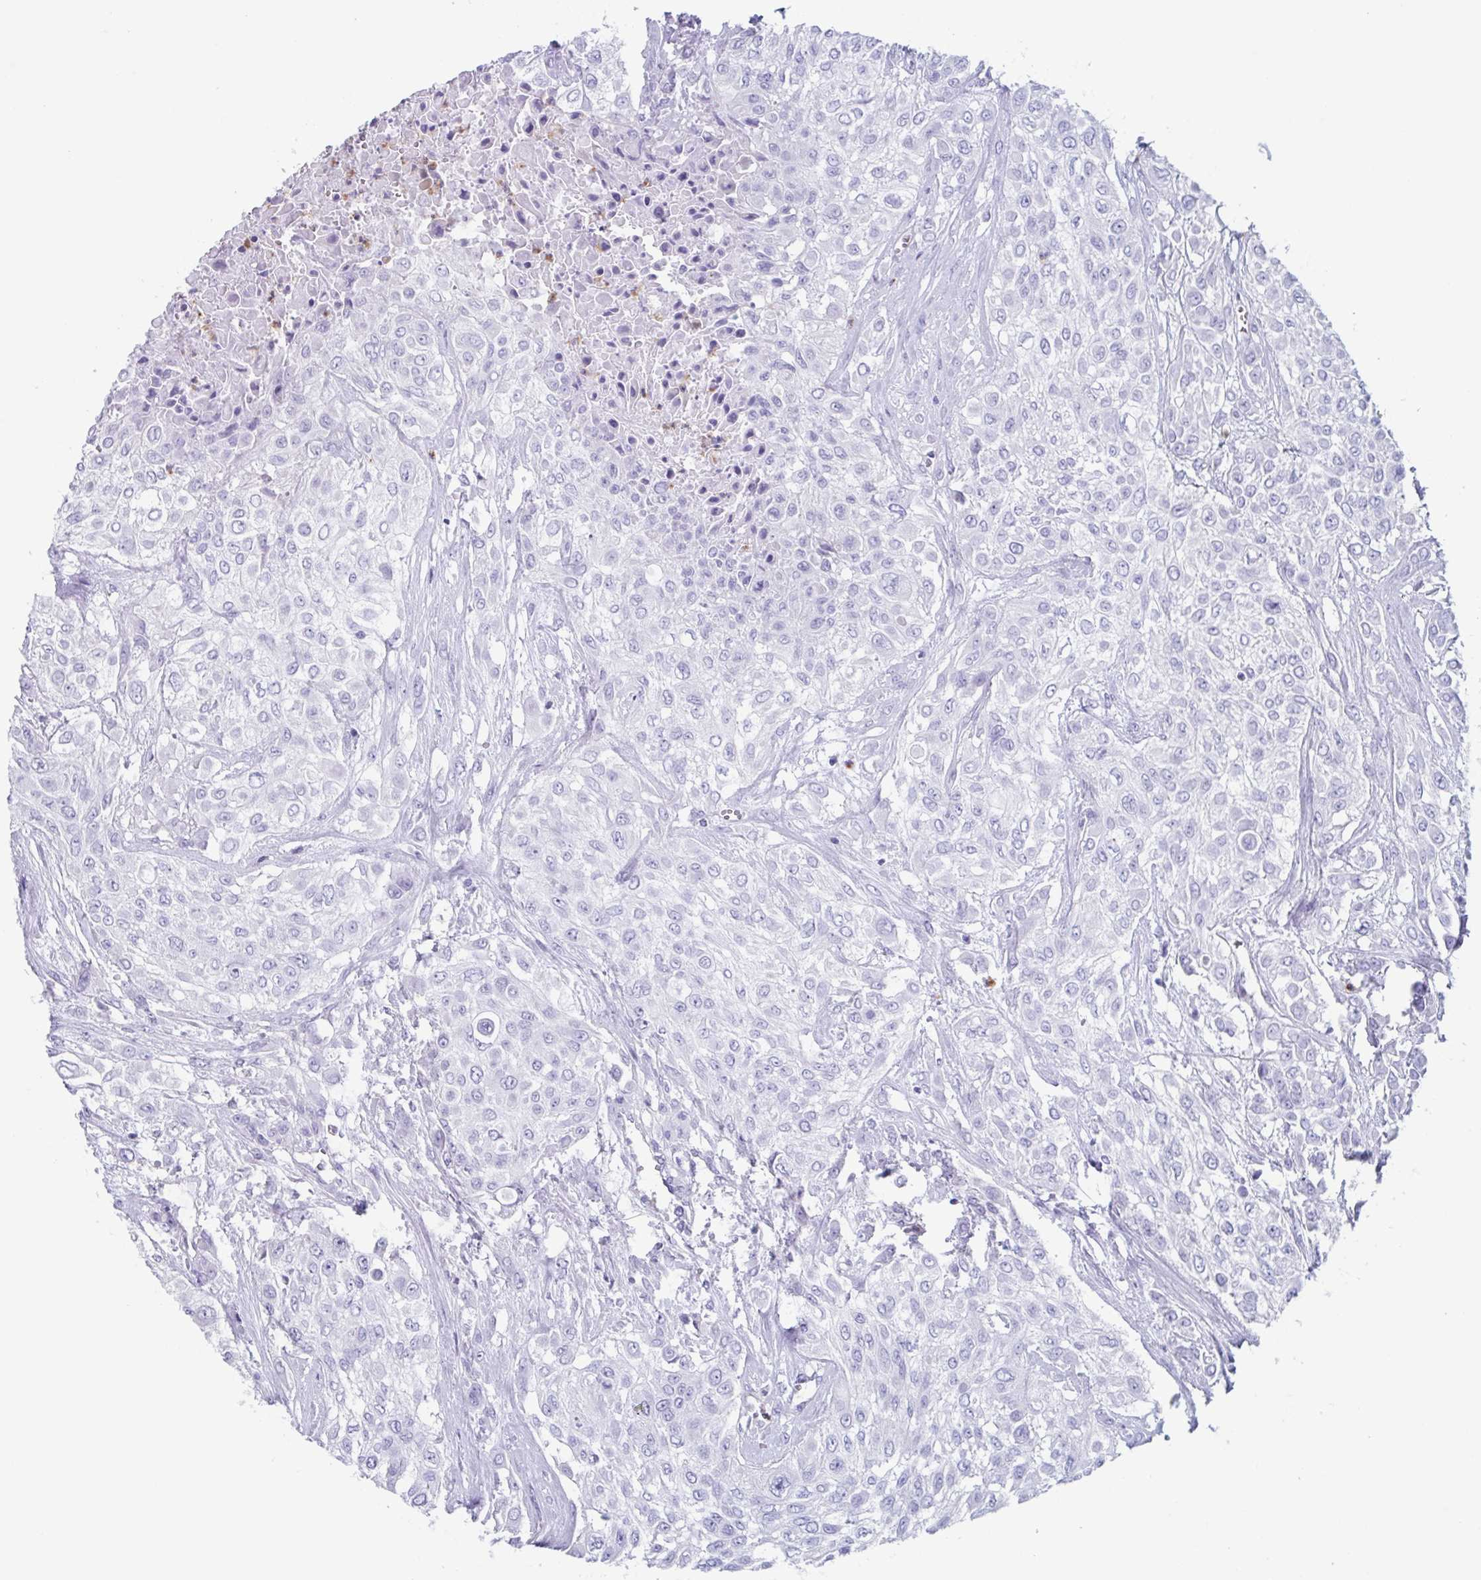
{"staining": {"intensity": "negative", "quantity": "none", "location": "none"}, "tissue": "urothelial cancer", "cell_type": "Tumor cells", "image_type": "cancer", "snomed": [{"axis": "morphology", "description": "Urothelial carcinoma, High grade"}, {"axis": "topography", "description": "Urinary bladder"}], "caption": "There is no significant expression in tumor cells of high-grade urothelial carcinoma.", "gene": "BPI", "patient": {"sex": "male", "age": 57}}